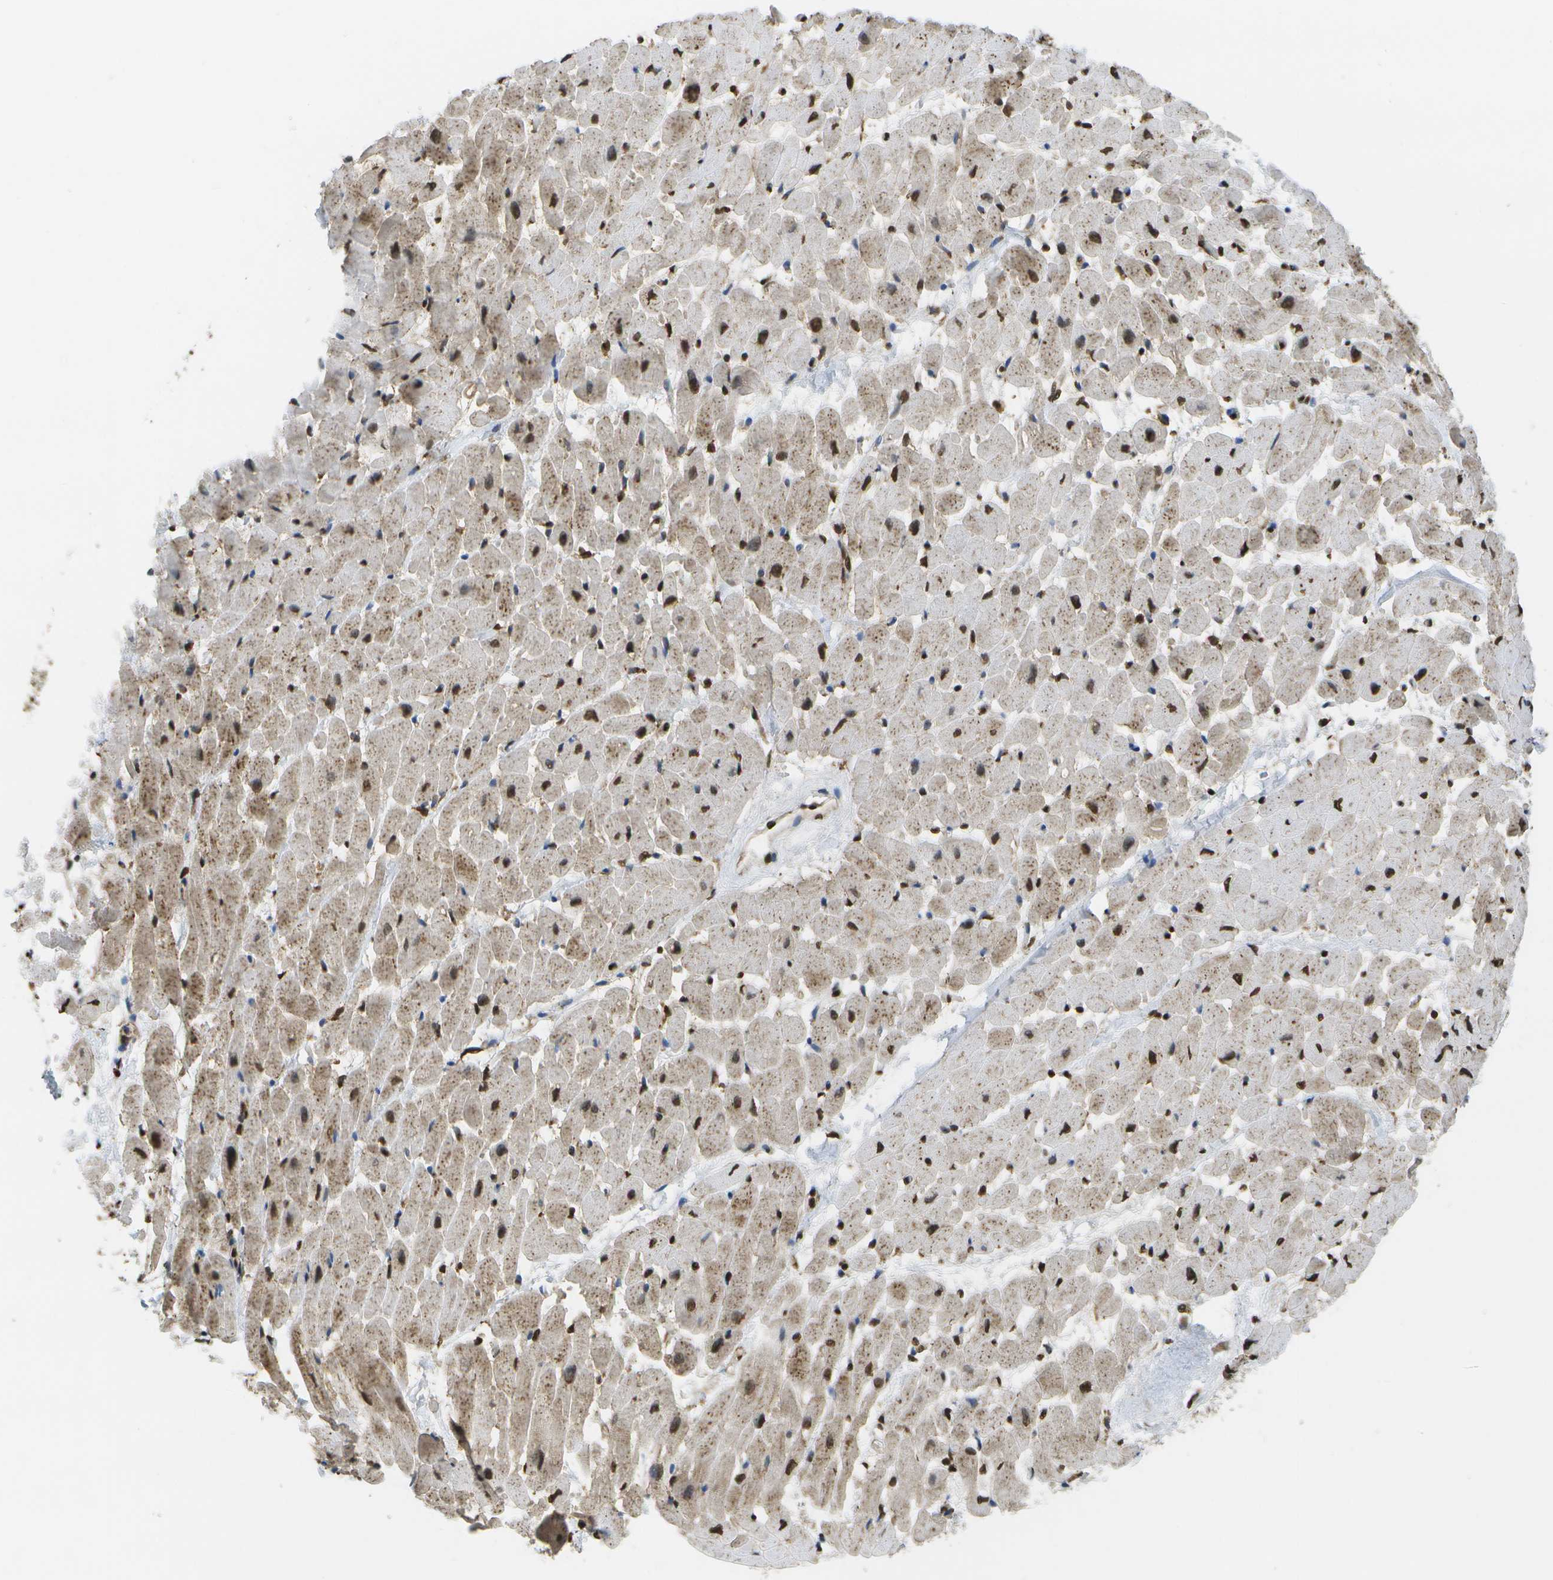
{"staining": {"intensity": "strong", "quantity": "25%-75%", "location": "nuclear"}, "tissue": "heart muscle", "cell_type": "Cardiomyocytes", "image_type": "normal", "snomed": [{"axis": "morphology", "description": "Normal tissue, NOS"}, {"axis": "topography", "description": "Heart"}], "caption": "Human heart muscle stained for a protein (brown) reveals strong nuclear positive expression in about 25%-75% of cardiomyocytes.", "gene": "SPEN", "patient": {"sex": "male", "age": 45}}